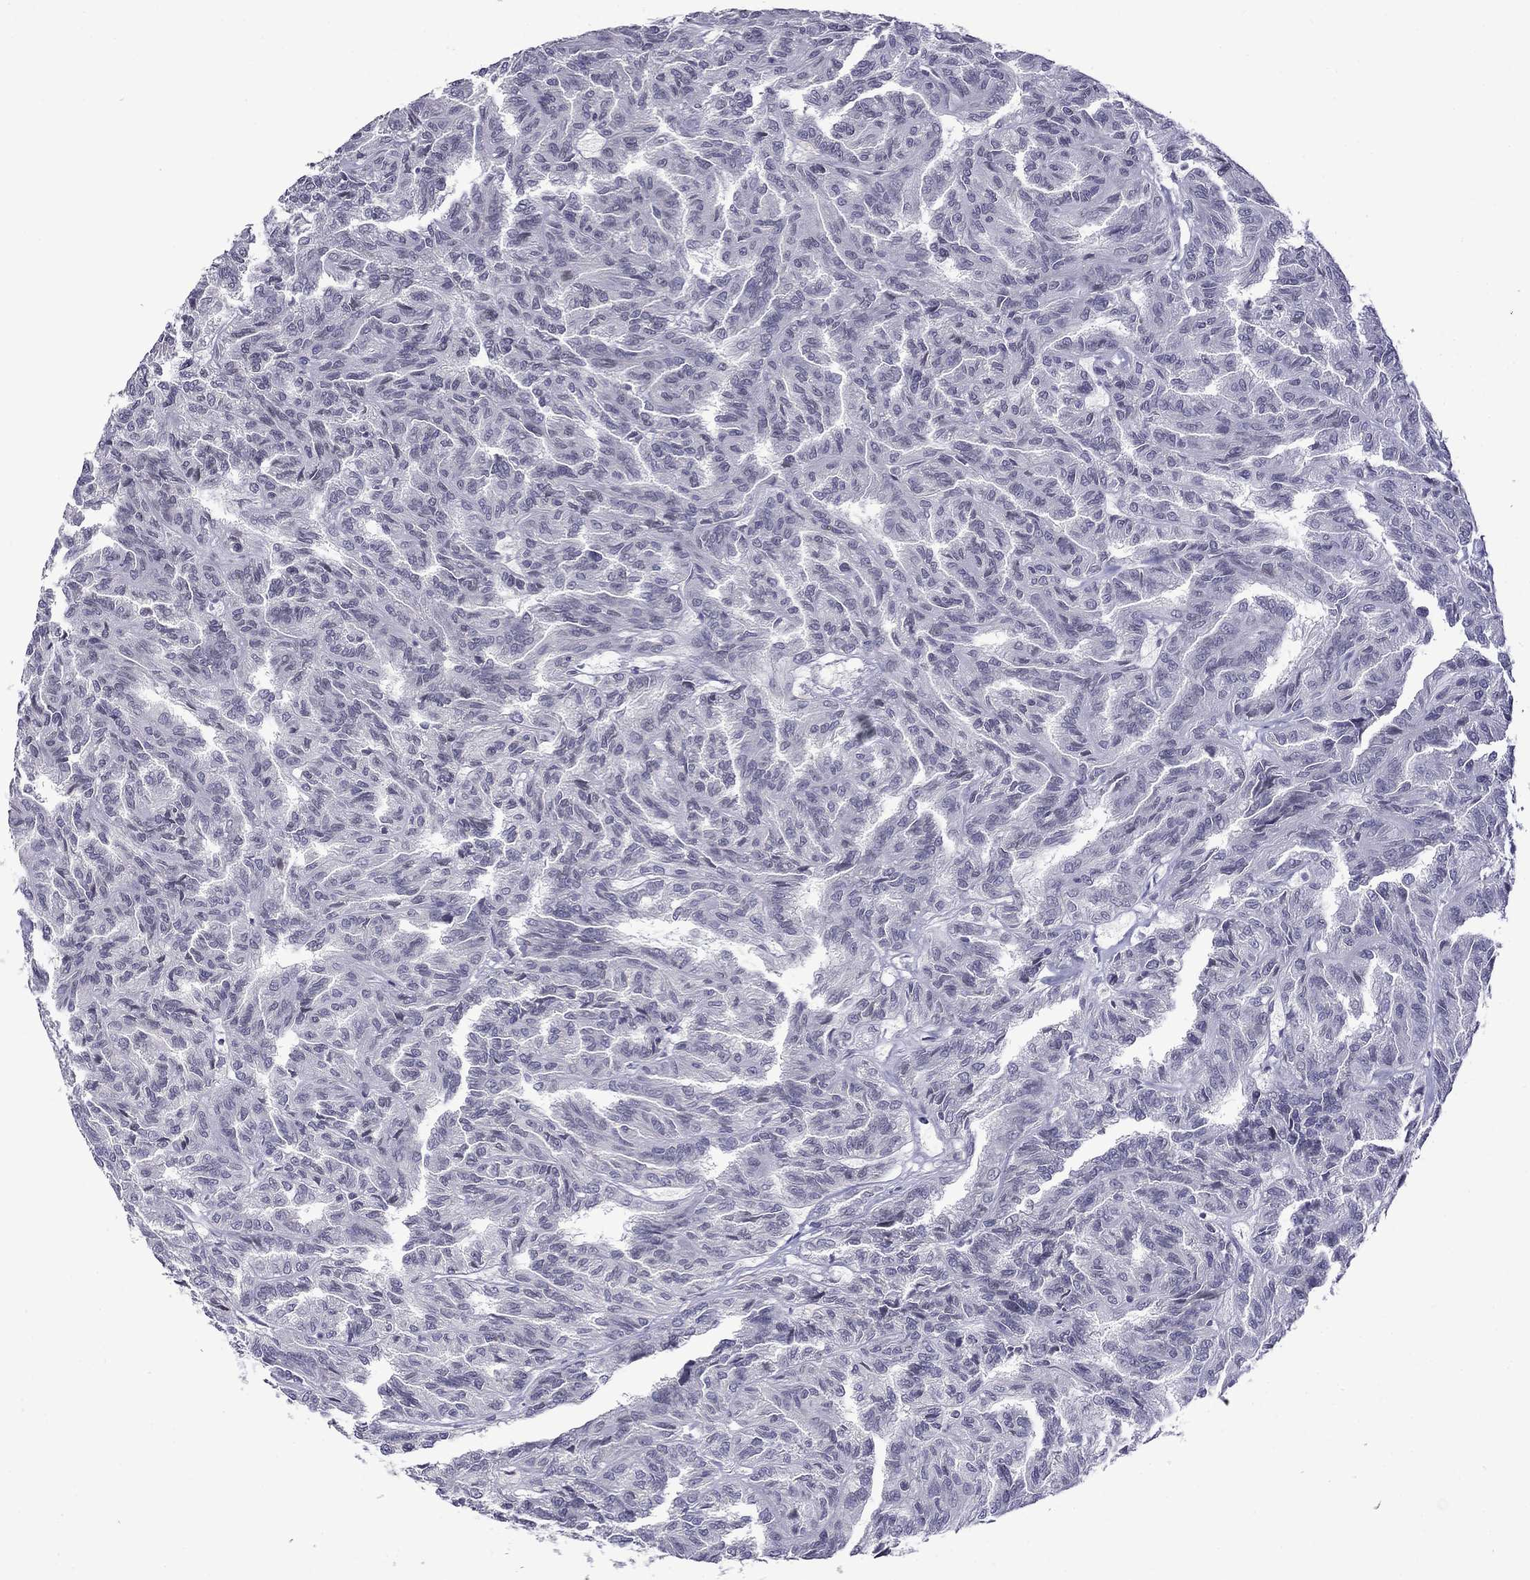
{"staining": {"intensity": "negative", "quantity": "none", "location": "none"}, "tissue": "renal cancer", "cell_type": "Tumor cells", "image_type": "cancer", "snomed": [{"axis": "morphology", "description": "Adenocarcinoma, NOS"}, {"axis": "topography", "description": "Kidney"}], "caption": "The image exhibits no staining of tumor cells in renal adenocarcinoma.", "gene": "PRR18", "patient": {"sex": "male", "age": 79}}